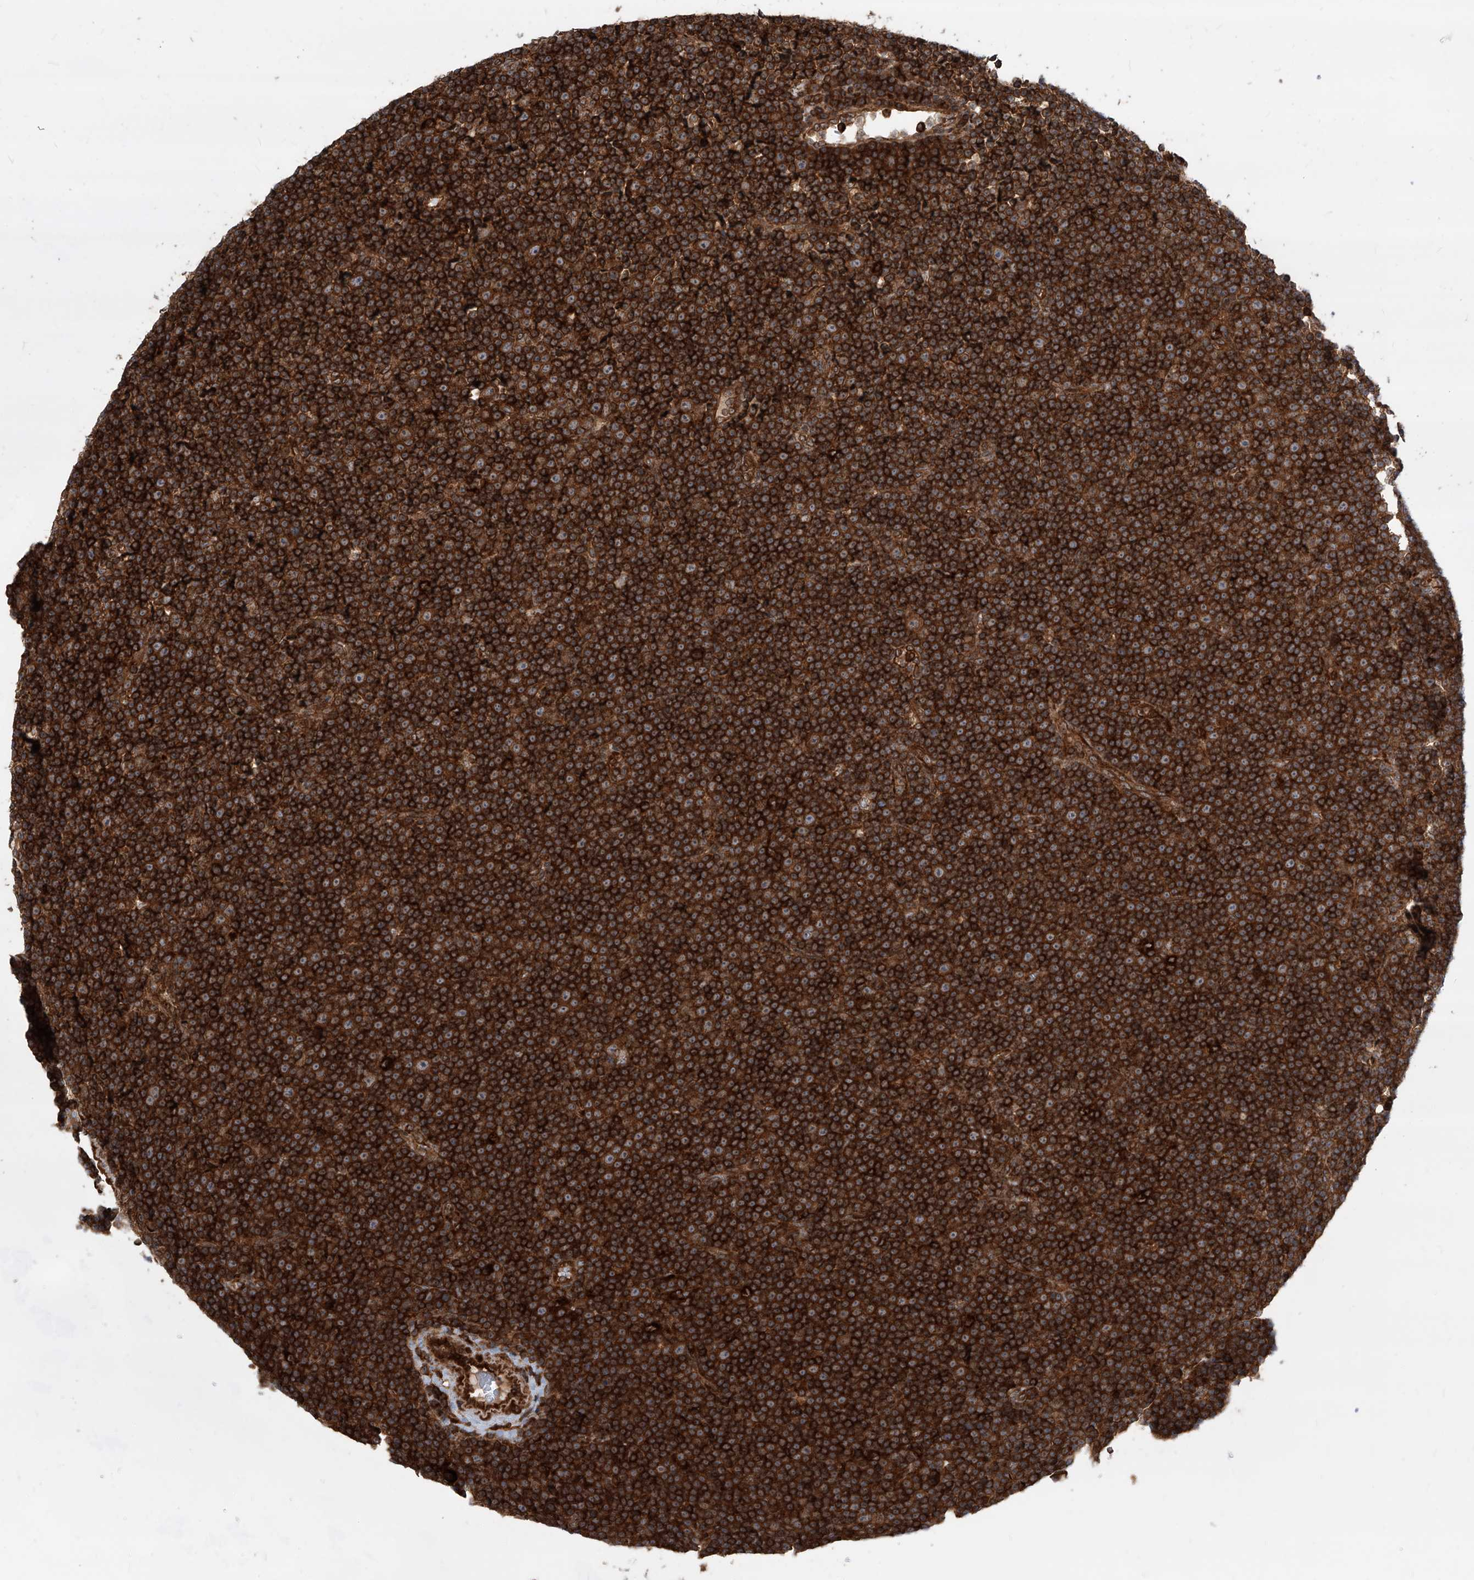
{"staining": {"intensity": "strong", "quantity": ">75%", "location": "cytoplasmic/membranous"}, "tissue": "lymphoma", "cell_type": "Tumor cells", "image_type": "cancer", "snomed": [{"axis": "morphology", "description": "Malignant lymphoma, non-Hodgkin's type, Low grade"}, {"axis": "topography", "description": "Lymph node"}], "caption": "A micrograph of malignant lymphoma, non-Hodgkin's type (low-grade) stained for a protein exhibits strong cytoplasmic/membranous brown staining in tumor cells.", "gene": "MAGED2", "patient": {"sex": "female", "age": 67}}